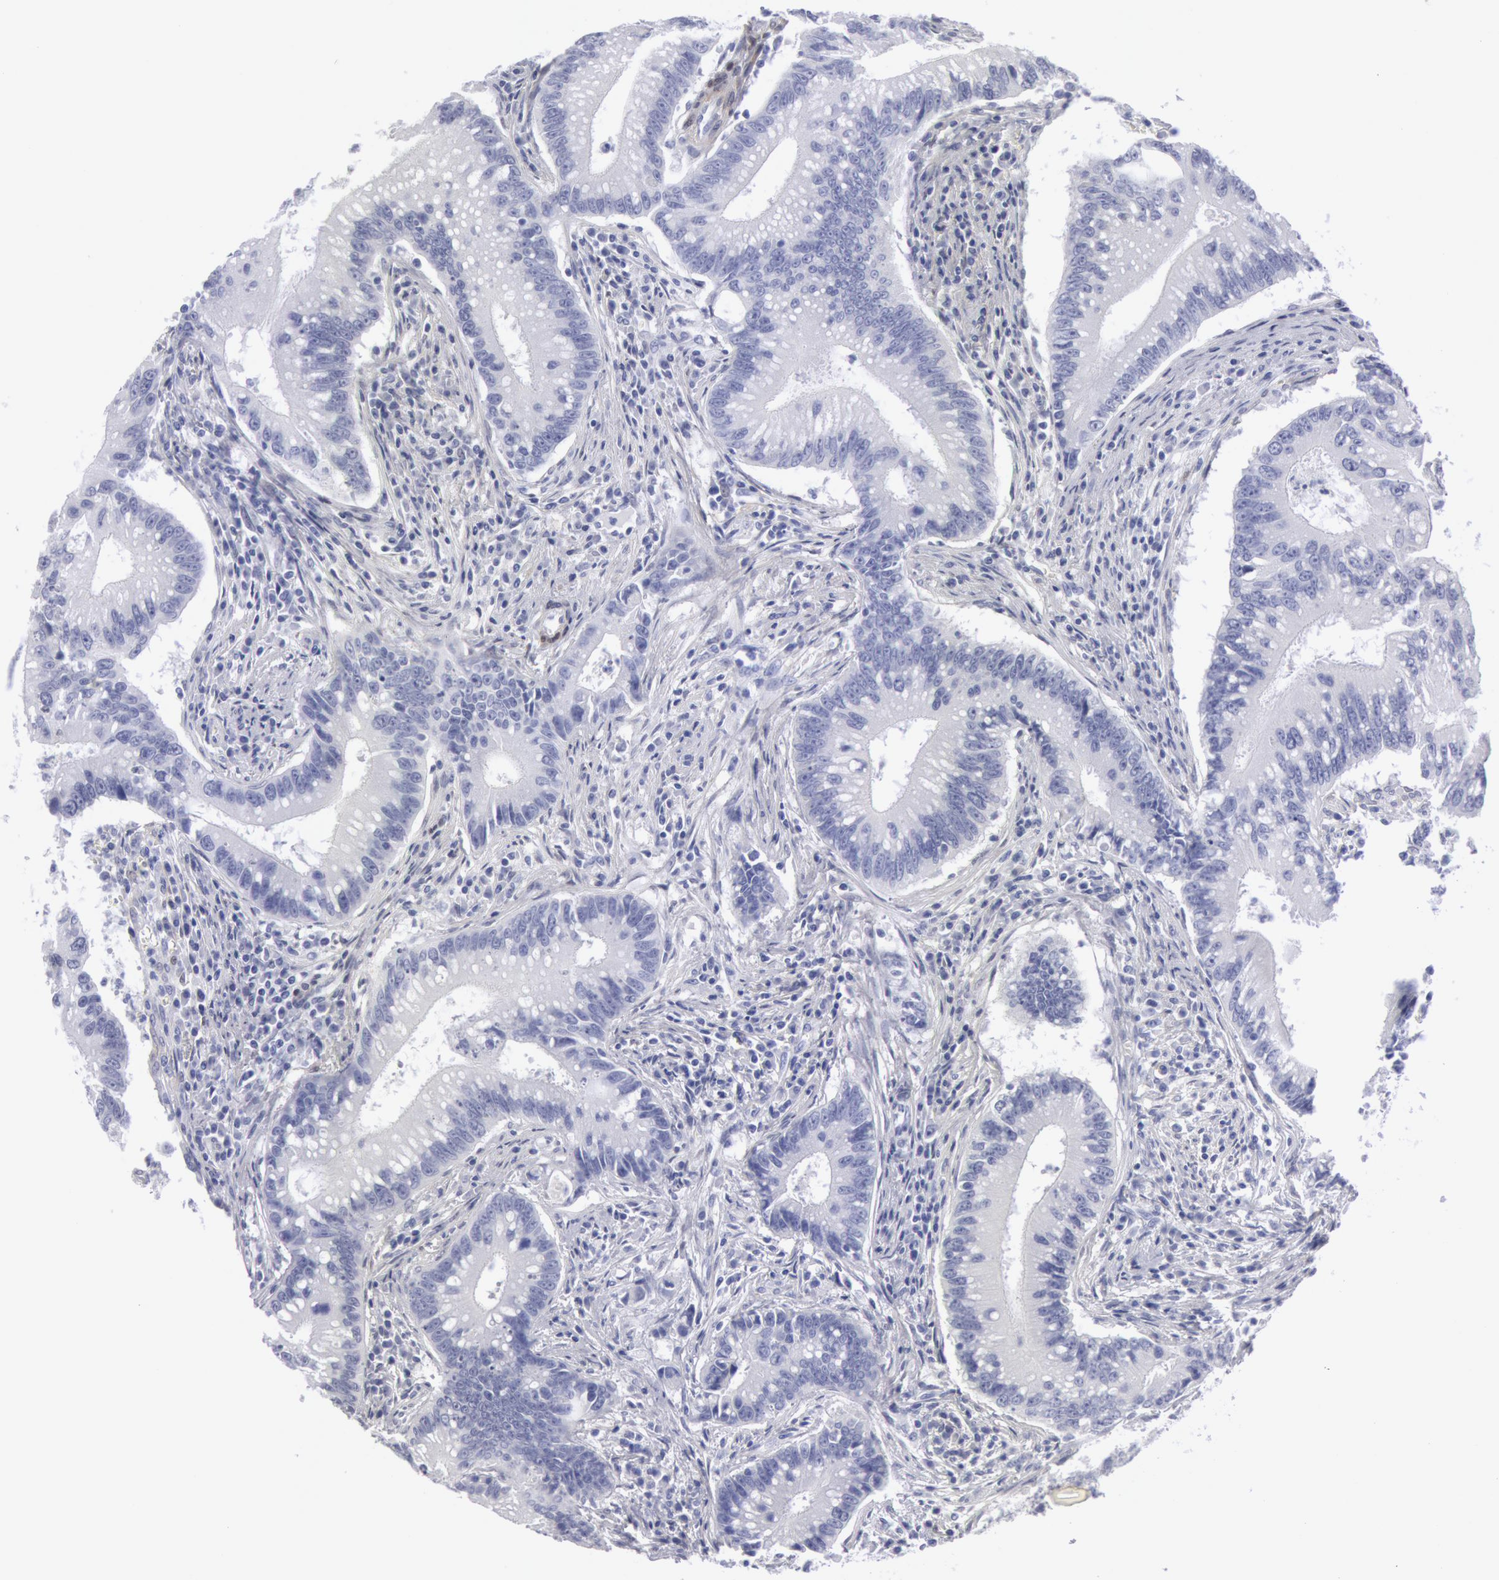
{"staining": {"intensity": "negative", "quantity": "none", "location": "none"}, "tissue": "colorectal cancer", "cell_type": "Tumor cells", "image_type": "cancer", "snomed": [{"axis": "morphology", "description": "Adenocarcinoma, NOS"}, {"axis": "topography", "description": "Rectum"}], "caption": "Histopathology image shows no significant protein expression in tumor cells of colorectal cancer.", "gene": "FHL1", "patient": {"sex": "female", "age": 81}}